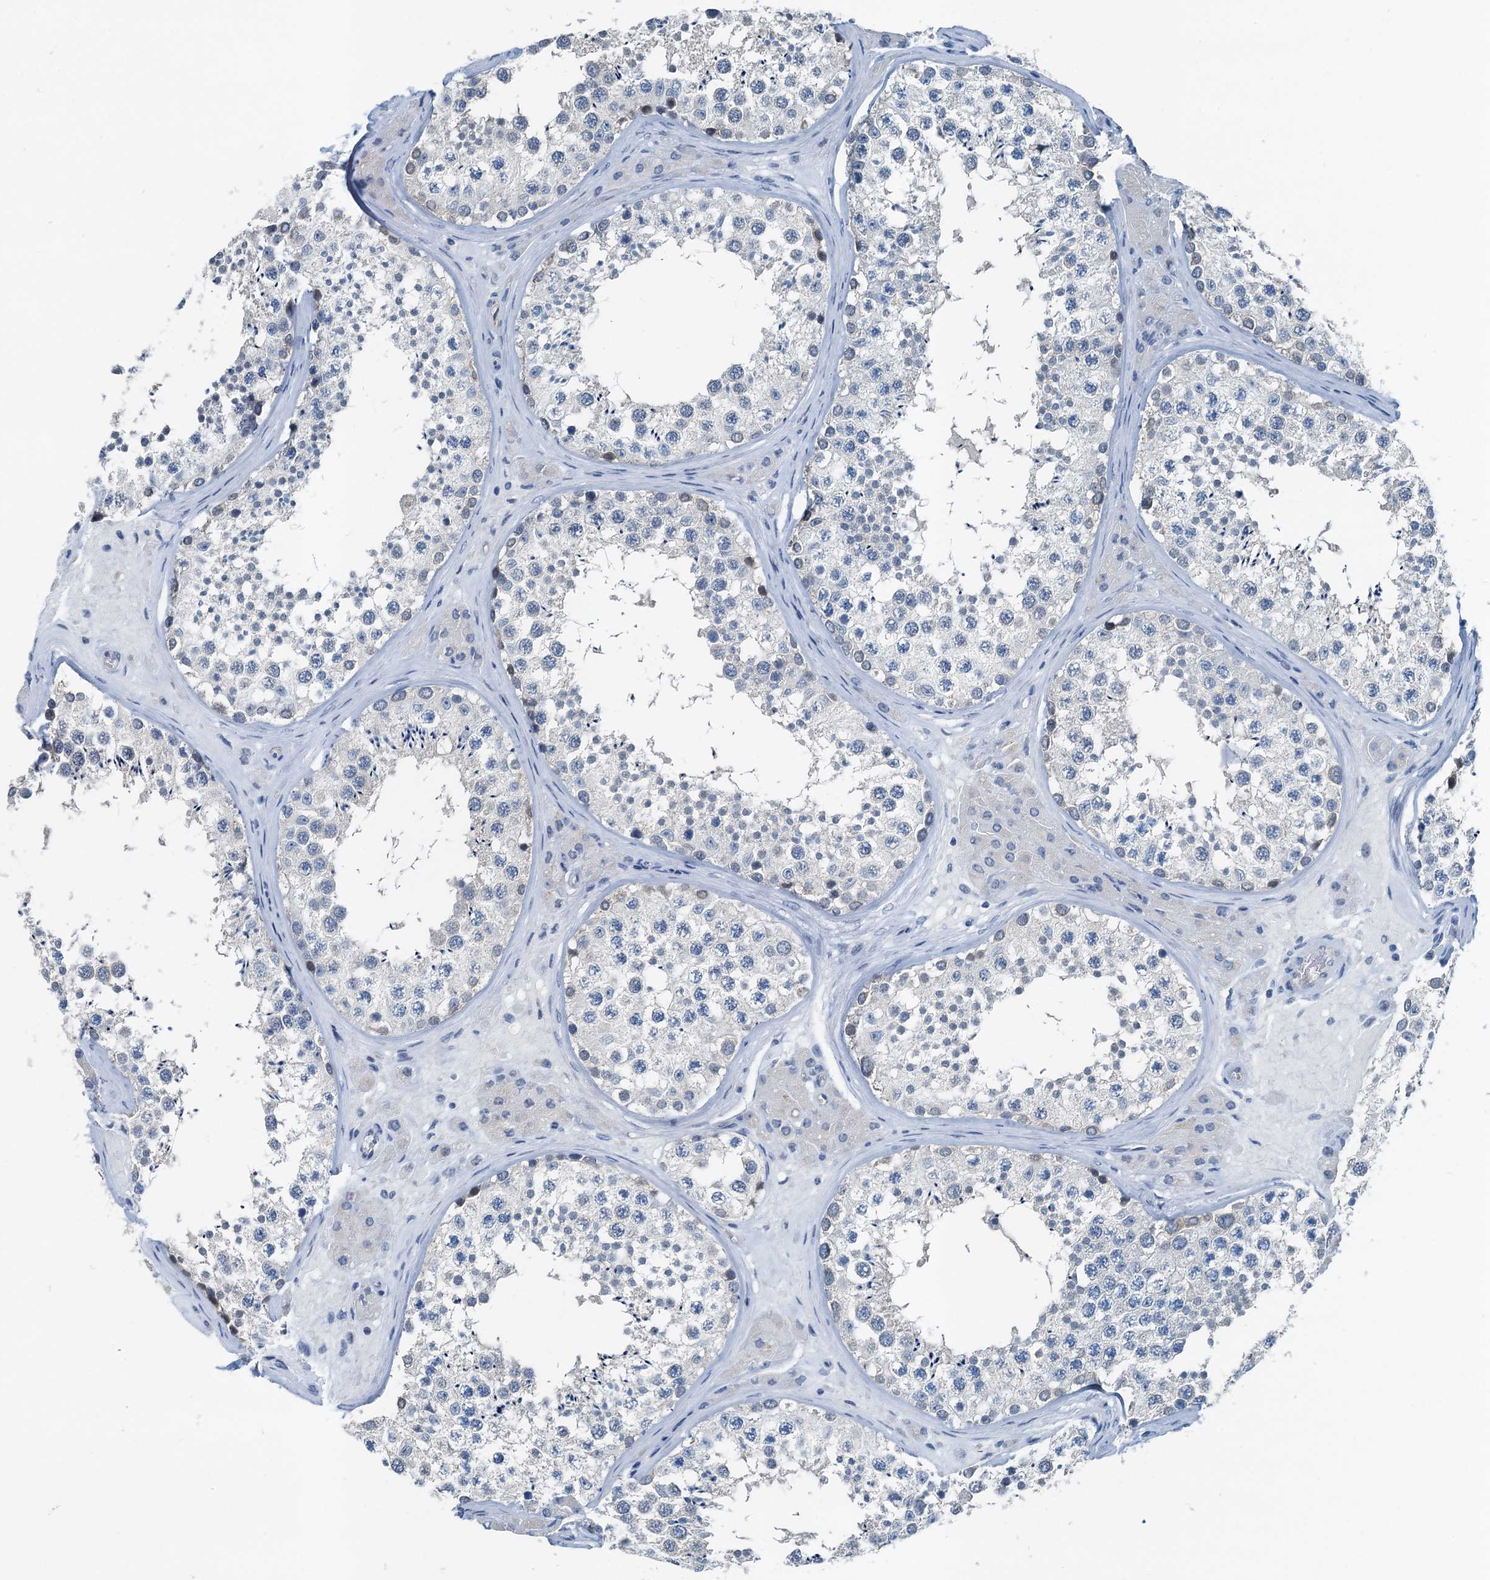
{"staining": {"intensity": "negative", "quantity": "none", "location": "none"}, "tissue": "testis", "cell_type": "Cells in seminiferous ducts", "image_type": "normal", "snomed": [{"axis": "morphology", "description": "Normal tissue, NOS"}, {"axis": "topography", "description": "Testis"}], "caption": "Immunohistochemistry (IHC) of unremarkable human testis demonstrates no positivity in cells in seminiferous ducts.", "gene": "GFOD2", "patient": {"sex": "male", "age": 46}}